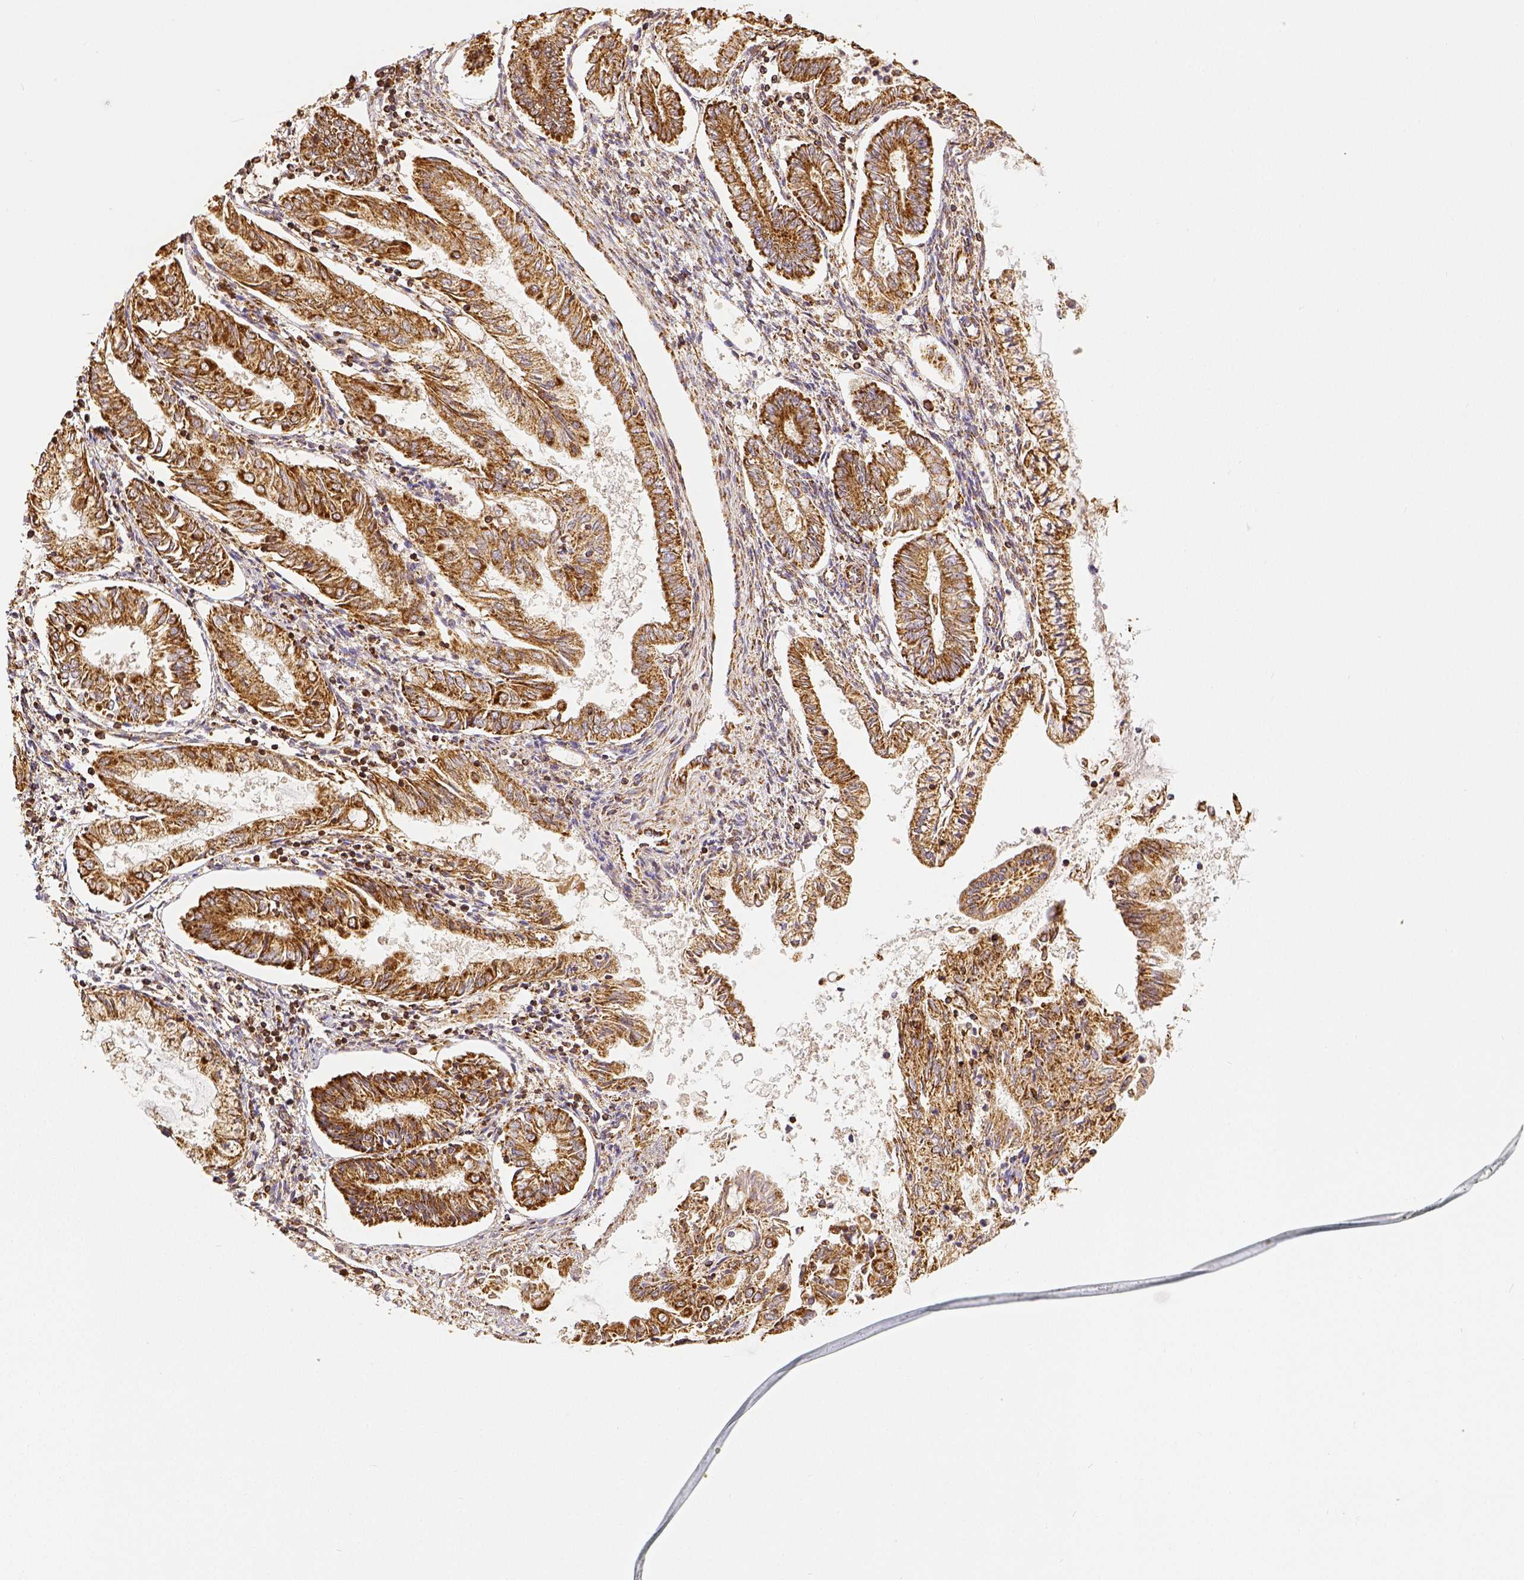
{"staining": {"intensity": "moderate", "quantity": ">75%", "location": "cytoplasmic/membranous"}, "tissue": "endometrial cancer", "cell_type": "Tumor cells", "image_type": "cancer", "snomed": [{"axis": "morphology", "description": "Adenocarcinoma, NOS"}, {"axis": "topography", "description": "Endometrium"}], "caption": "This is an image of immunohistochemistry staining of endometrial adenocarcinoma, which shows moderate expression in the cytoplasmic/membranous of tumor cells.", "gene": "SDHB", "patient": {"sex": "female", "age": 68}}